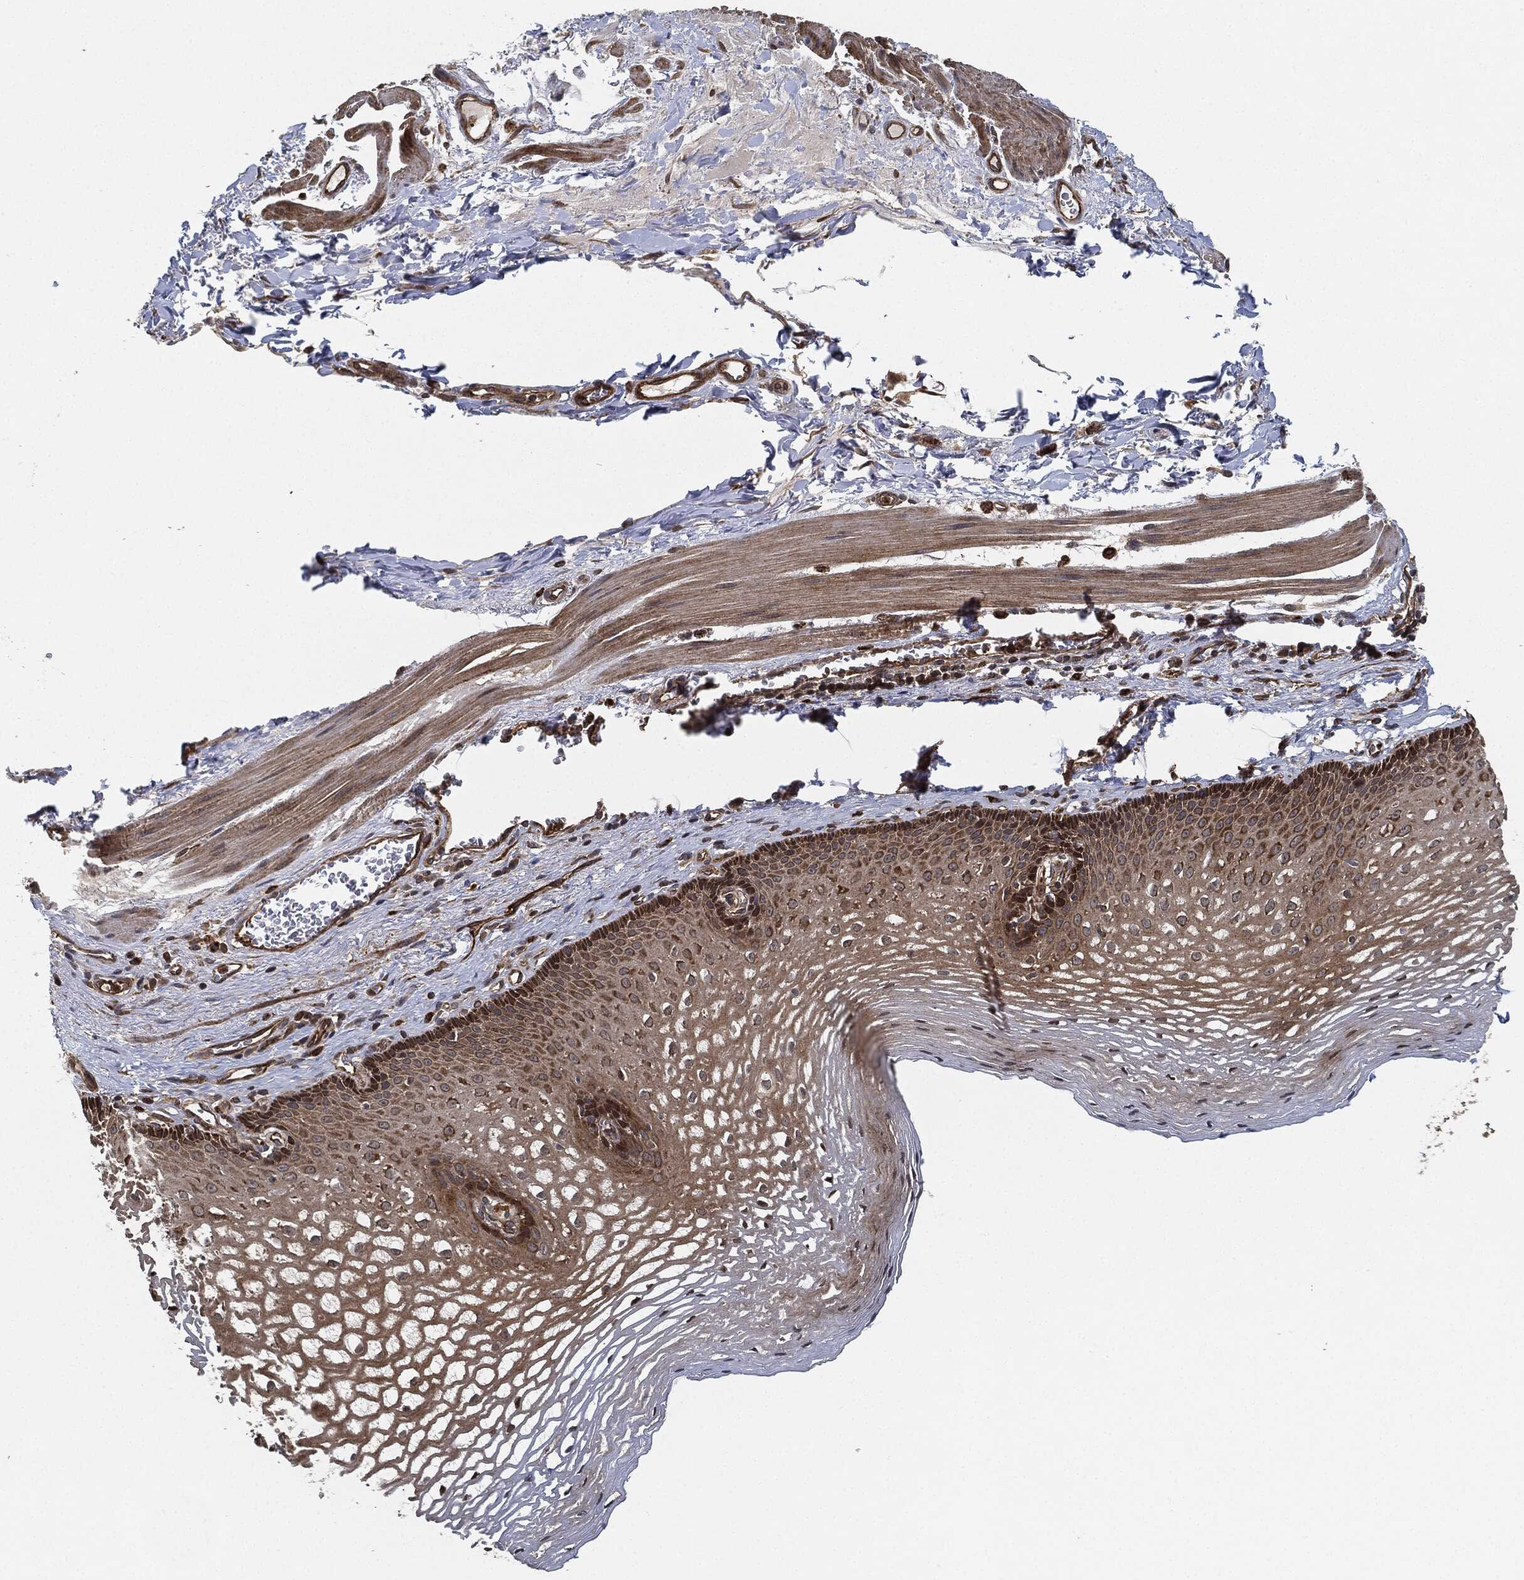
{"staining": {"intensity": "strong", "quantity": "25%-75%", "location": "cytoplasmic/membranous"}, "tissue": "esophagus", "cell_type": "Squamous epithelial cells", "image_type": "normal", "snomed": [{"axis": "morphology", "description": "Normal tissue, NOS"}, {"axis": "topography", "description": "Esophagus"}], "caption": "DAB (3,3'-diaminobenzidine) immunohistochemical staining of normal human esophagus demonstrates strong cytoplasmic/membranous protein positivity in about 25%-75% of squamous epithelial cells. (Brightfield microscopy of DAB IHC at high magnification).", "gene": "MAP3K3", "patient": {"sex": "male", "age": 76}}